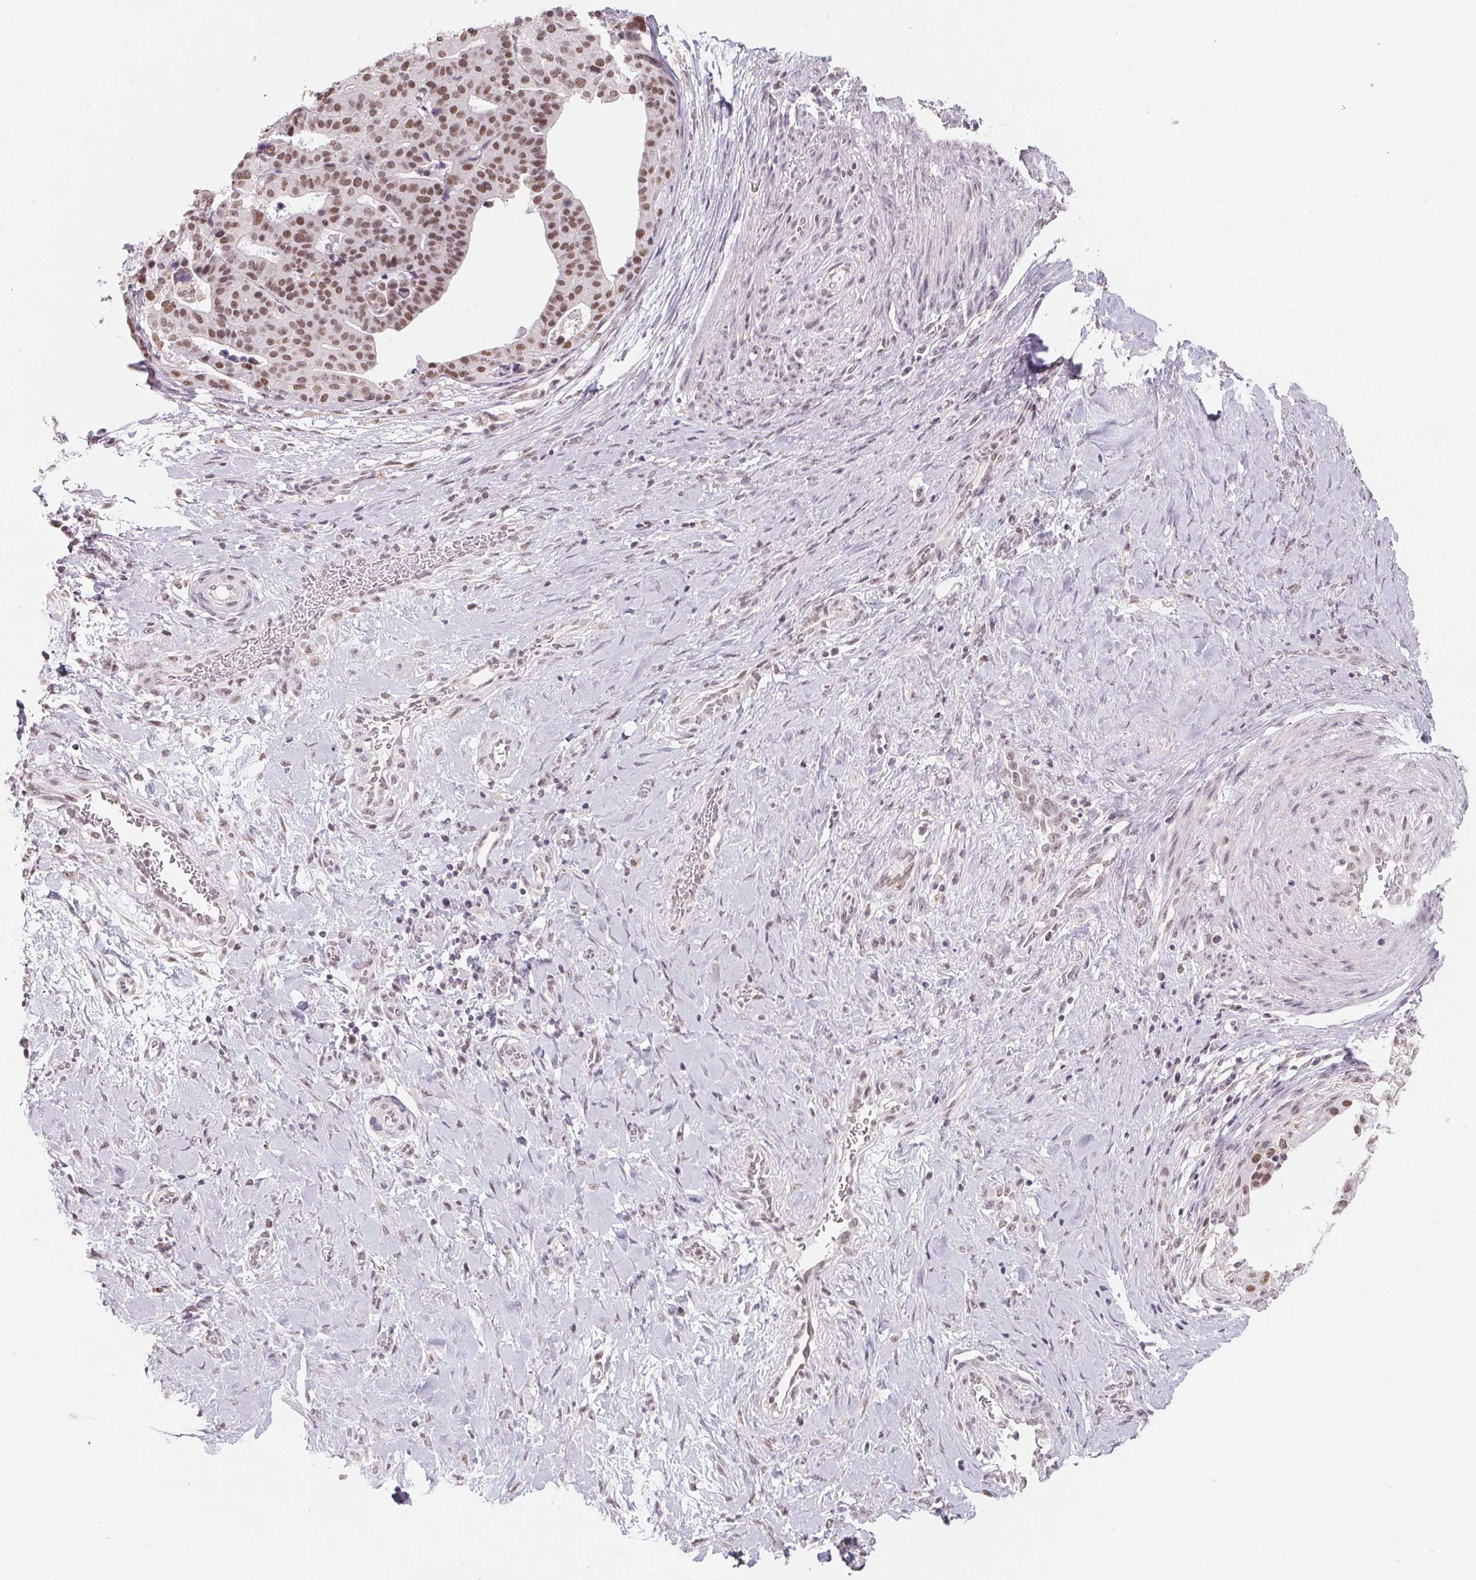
{"staining": {"intensity": "moderate", "quantity": ">75%", "location": "nuclear"}, "tissue": "stomach cancer", "cell_type": "Tumor cells", "image_type": "cancer", "snomed": [{"axis": "morphology", "description": "Adenocarcinoma, NOS"}, {"axis": "topography", "description": "Stomach"}], "caption": "High-magnification brightfield microscopy of adenocarcinoma (stomach) stained with DAB (3,3'-diaminobenzidine) (brown) and counterstained with hematoxylin (blue). tumor cells exhibit moderate nuclear staining is appreciated in about>75% of cells.", "gene": "NXF3", "patient": {"sex": "male", "age": 48}}